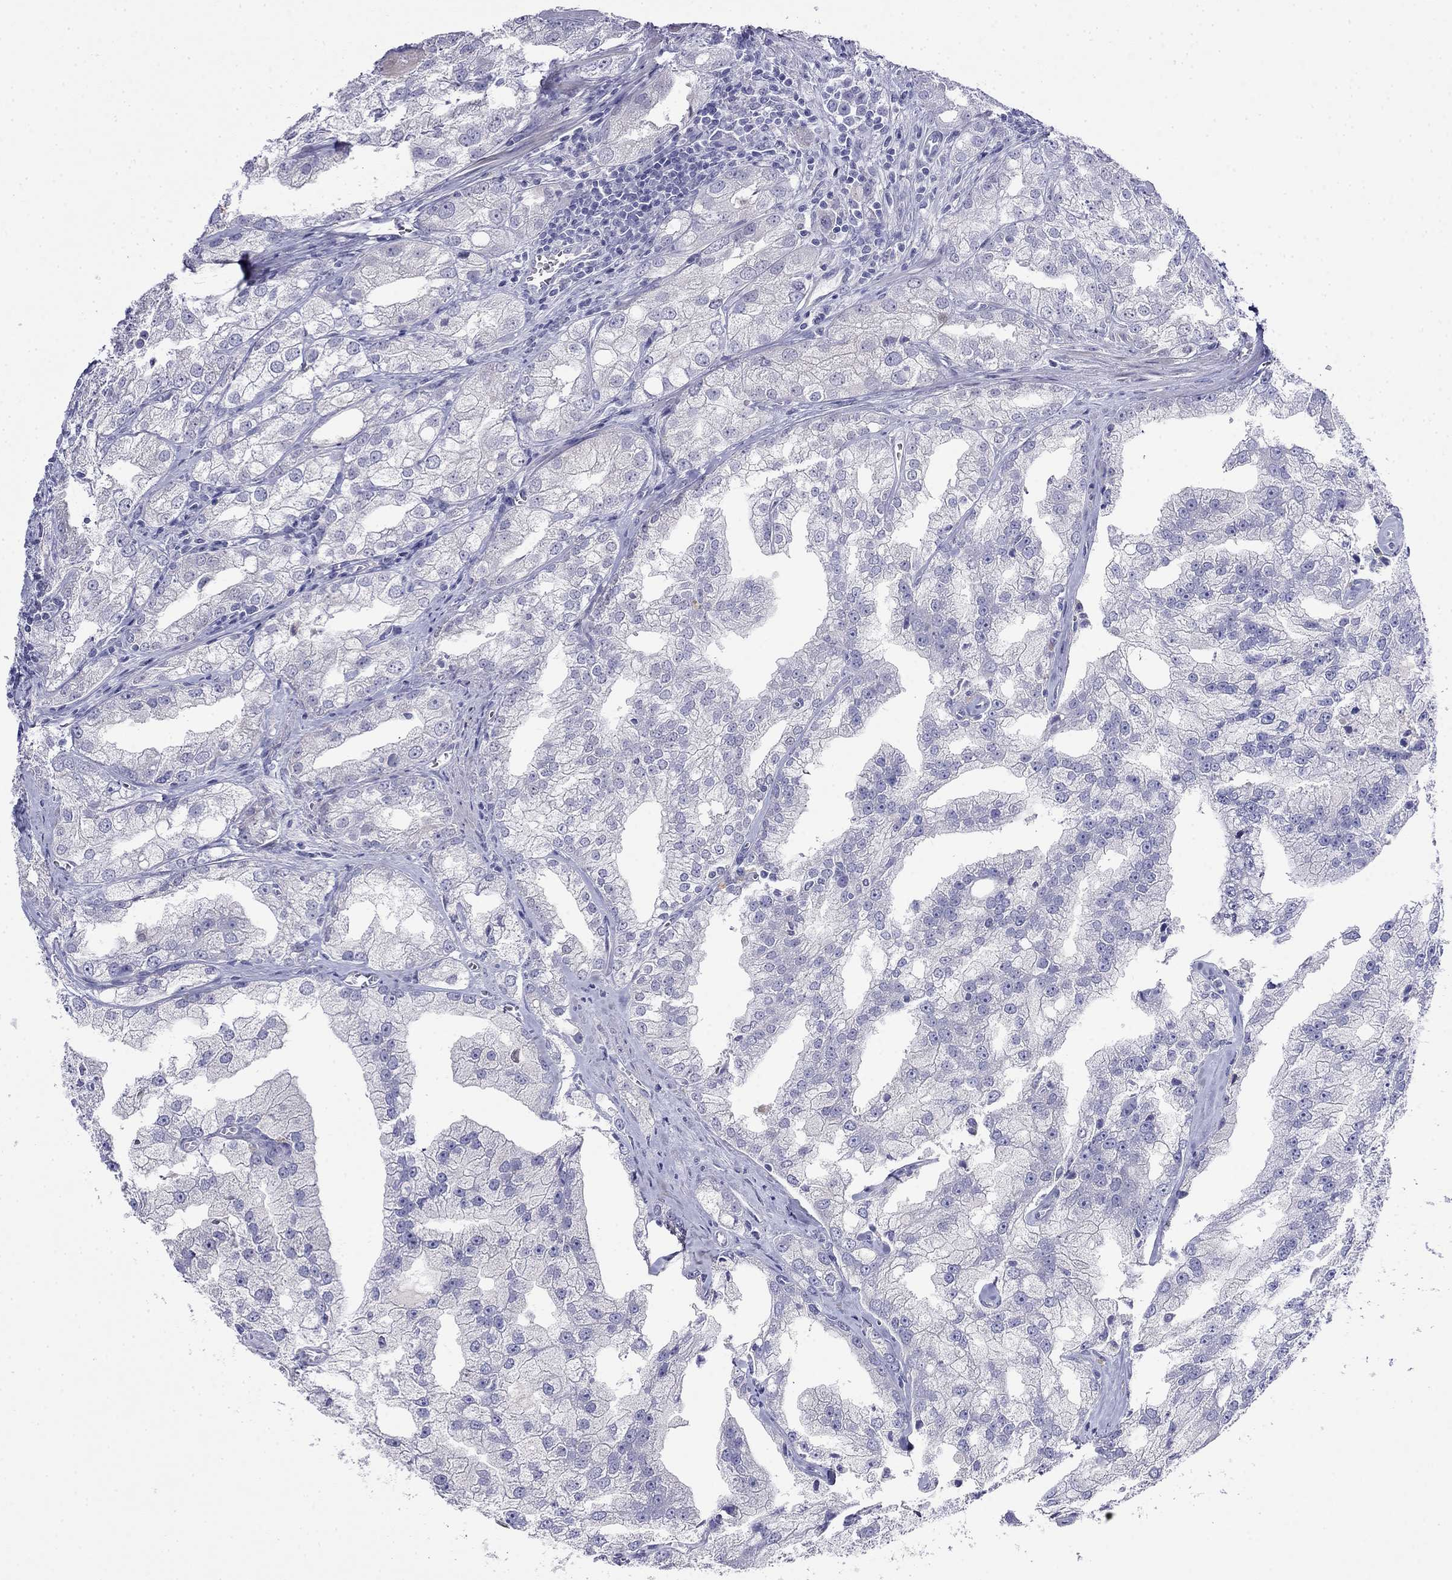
{"staining": {"intensity": "negative", "quantity": "none", "location": "none"}, "tissue": "prostate cancer", "cell_type": "Tumor cells", "image_type": "cancer", "snomed": [{"axis": "morphology", "description": "Adenocarcinoma, NOS"}, {"axis": "topography", "description": "Prostate"}], "caption": "Immunohistochemical staining of human prostate cancer reveals no significant positivity in tumor cells.", "gene": "MYO15A", "patient": {"sex": "male", "age": 70}}